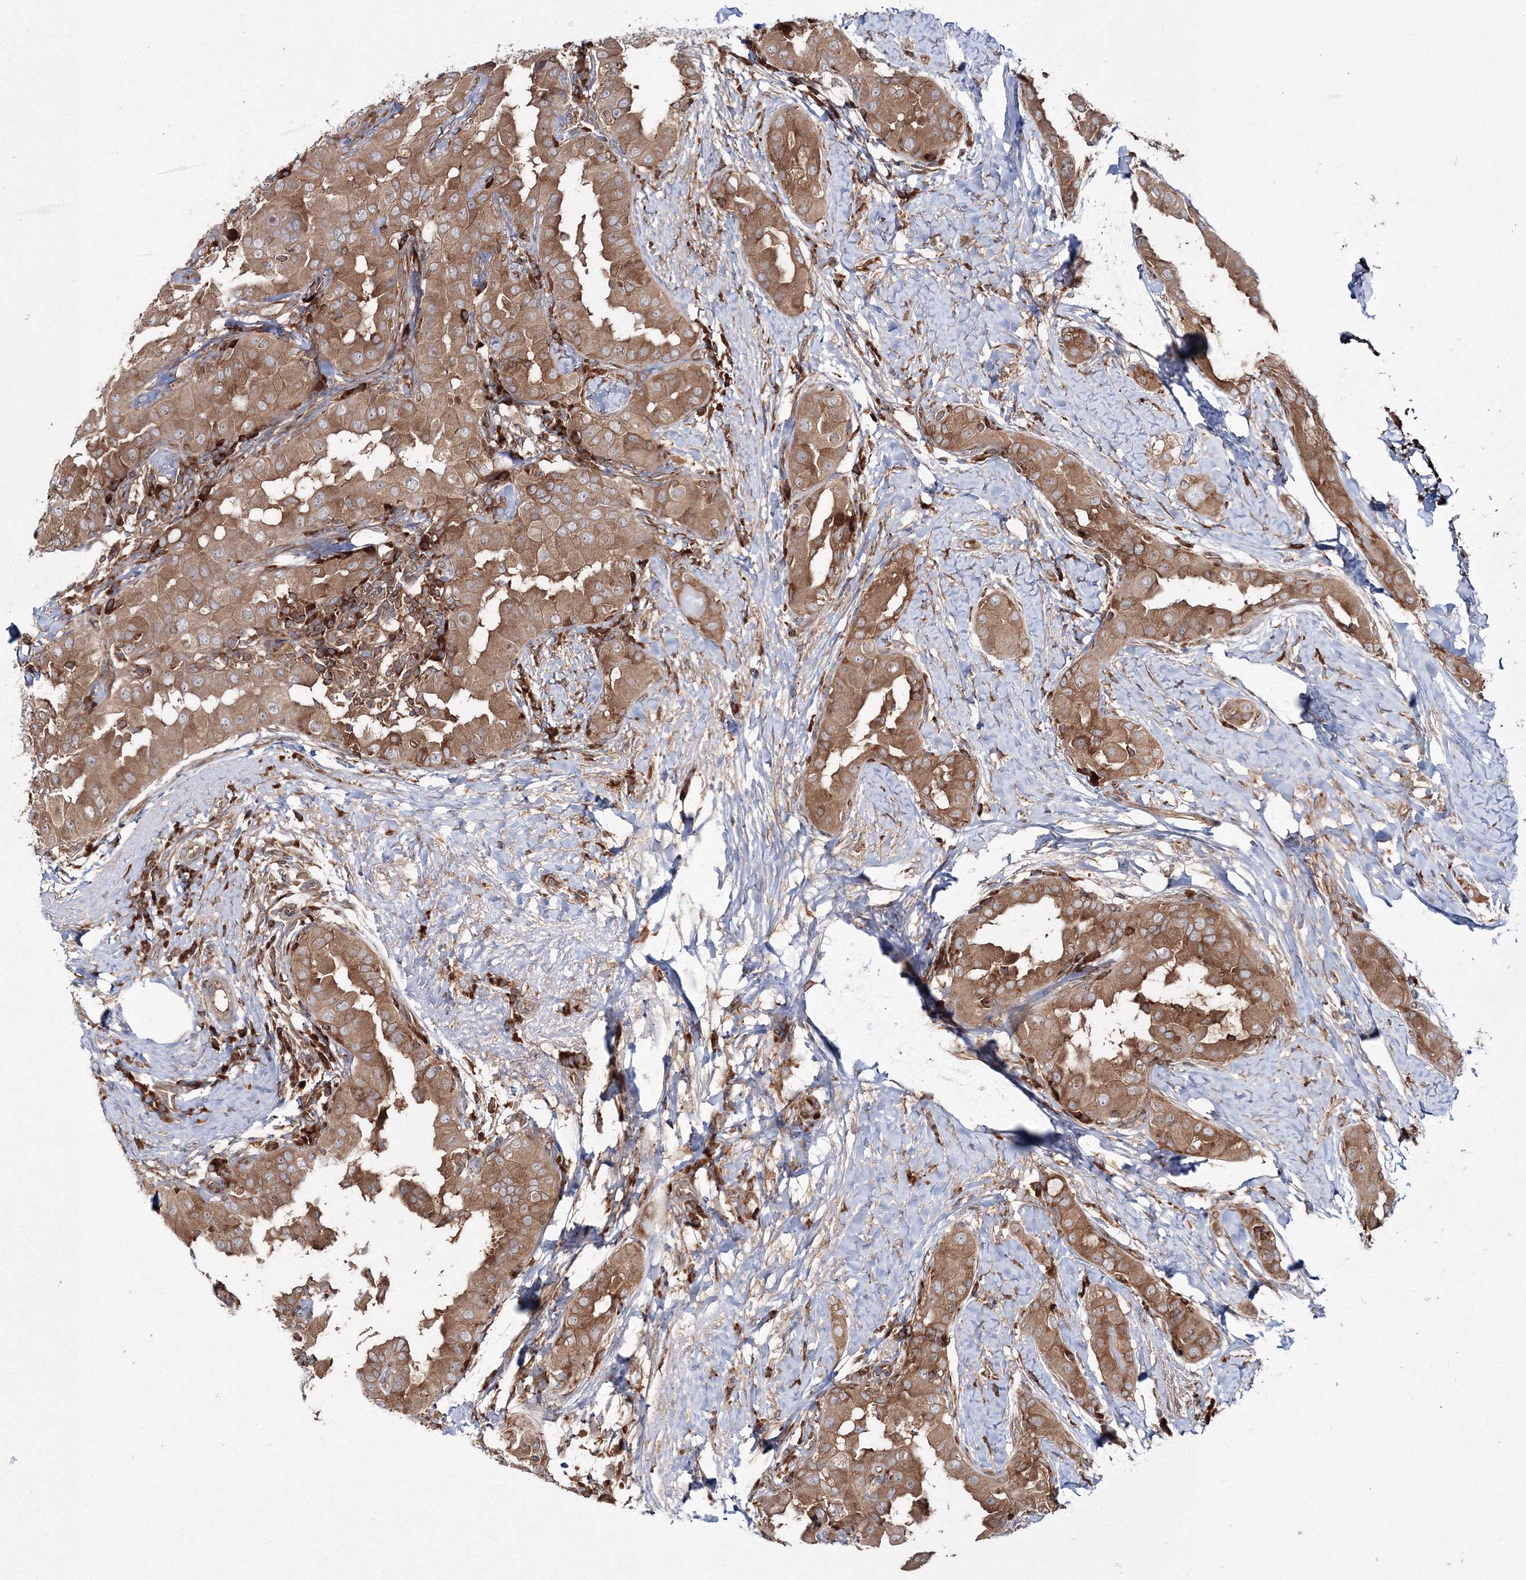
{"staining": {"intensity": "moderate", "quantity": ">75%", "location": "cytoplasmic/membranous"}, "tissue": "thyroid cancer", "cell_type": "Tumor cells", "image_type": "cancer", "snomed": [{"axis": "morphology", "description": "Papillary adenocarcinoma, NOS"}, {"axis": "topography", "description": "Thyroid gland"}], "caption": "DAB (3,3'-diaminobenzidine) immunohistochemical staining of thyroid papillary adenocarcinoma demonstrates moderate cytoplasmic/membranous protein positivity in about >75% of tumor cells.", "gene": "HARS1", "patient": {"sex": "male", "age": 33}}